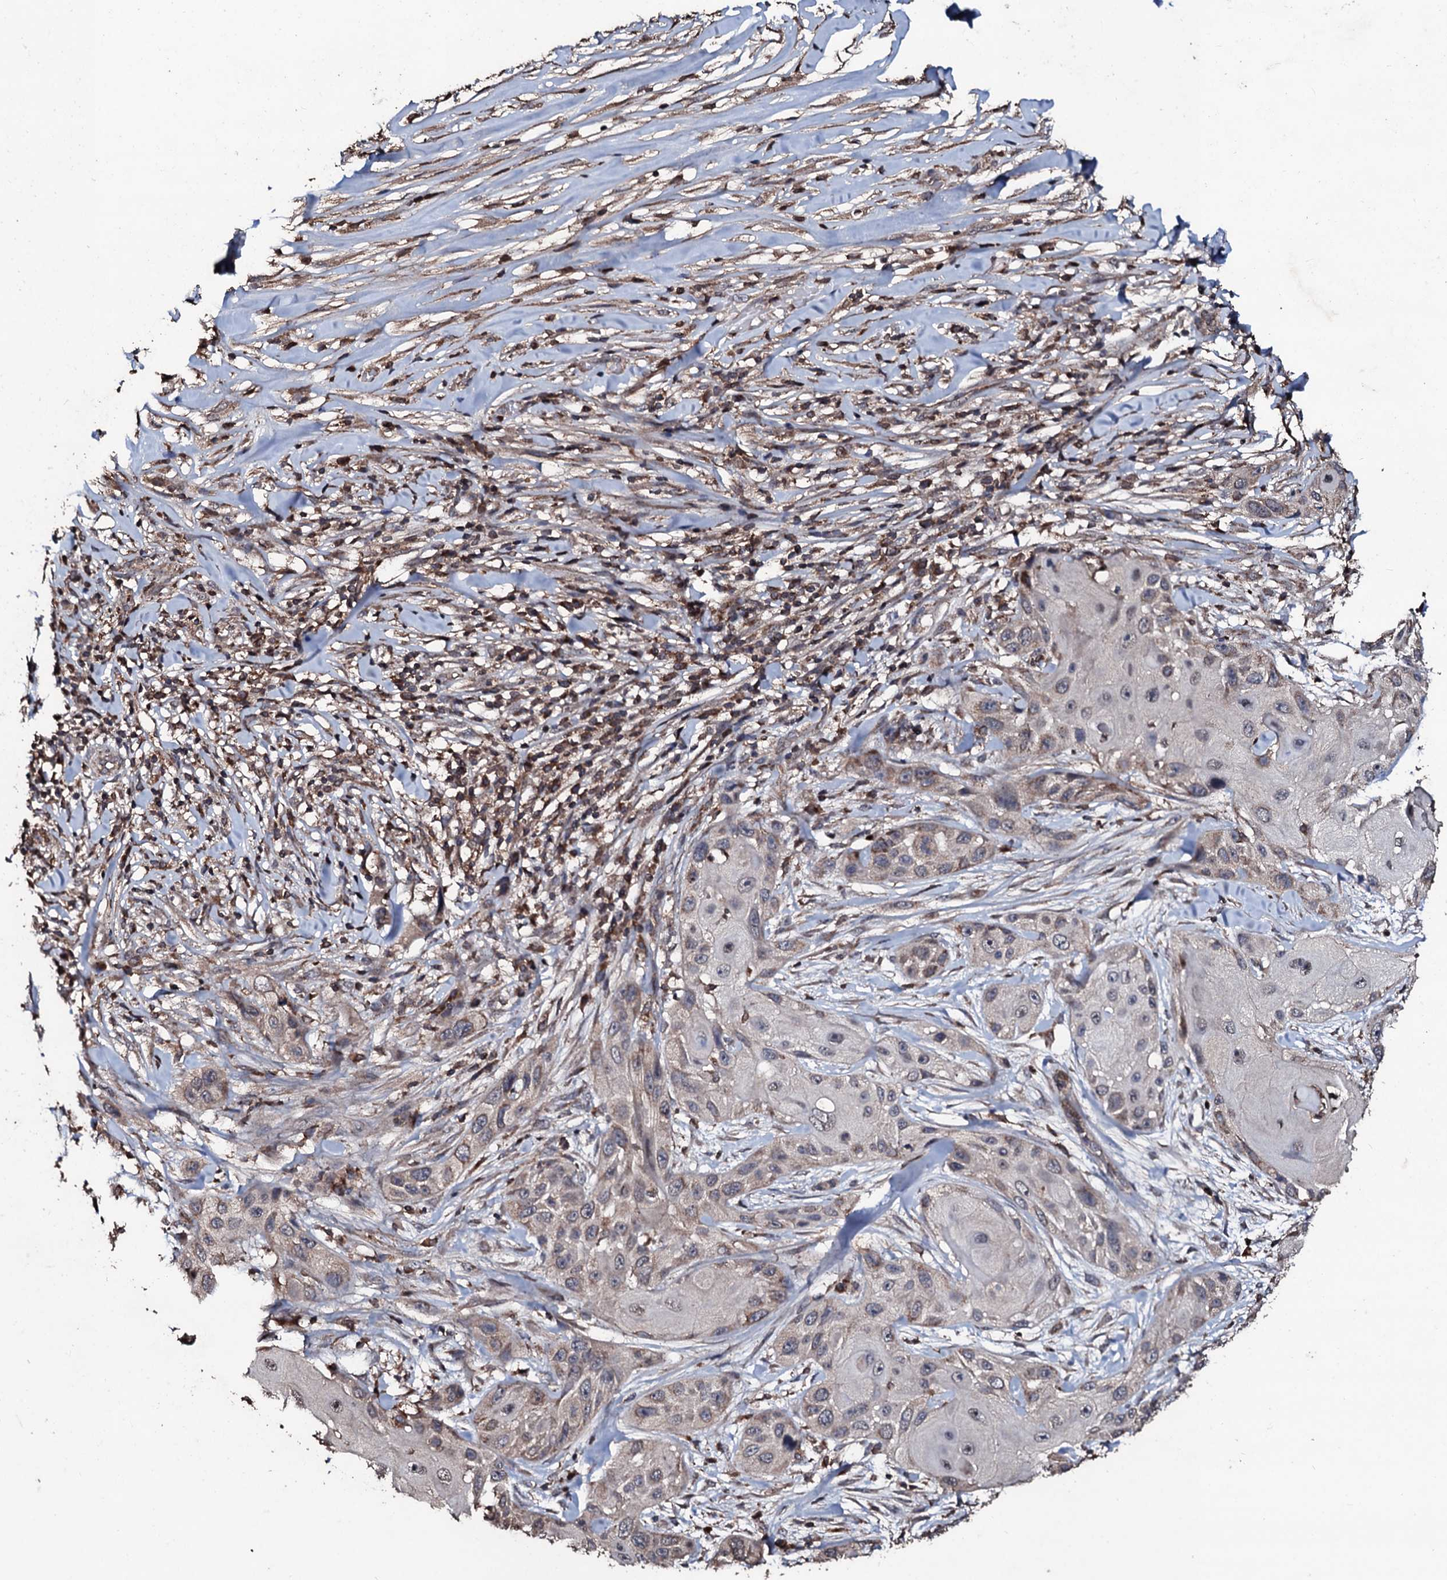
{"staining": {"intensity": "weak", "quantity": "25%-75%", "location": "cytoplasmic/membranous"}, "tissue": "skin cancer", "cell_type": "Tumor cells", "image_type": "cancer", "snomed": [{"axis": "morphology", "description": "Squamous cell carcinoma, NOS"}, {"axis": "topography", "description": "Skin"}], "caption": "Immunohistochemical staining of skin cancer (squamous cell carcinoma) displays low levels of weak cytoplasmic/membranous protein expression in about 25%-75% of tumor cells.", "gene": "SDHAF2", "patient": {"sex": "female", "age": 44}}